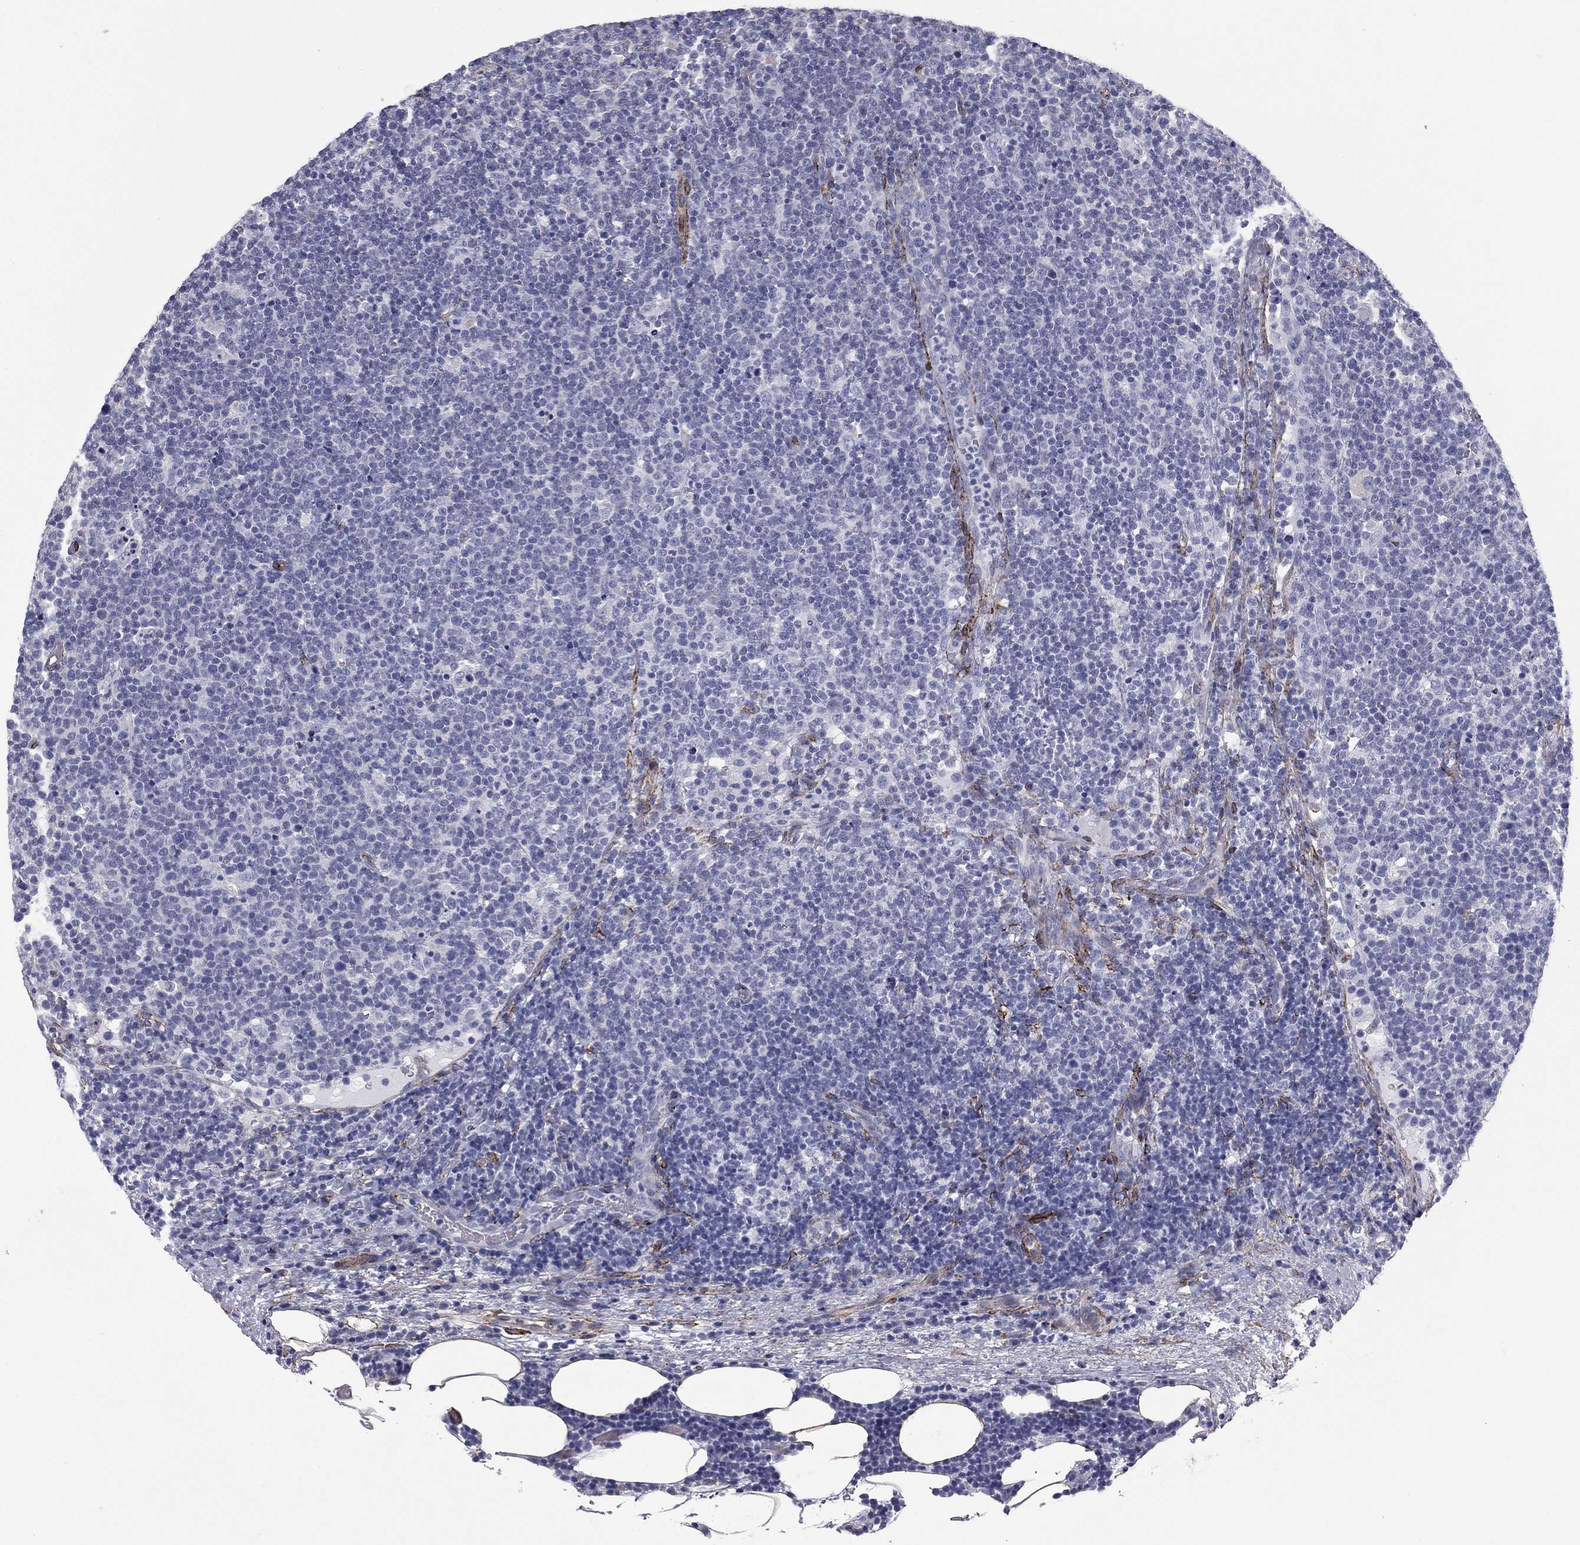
{"staining": {"intensity": "negative", "quantity": "none", "location": "none"}, "tissue": "lymphoma", "cell_type": "Tumor cells", "image_type": "cancer", "snomed": [{"axis": "morphology", "description": "Malignant lymphoma, non-Hodgkin's type, High grade"}, {"axis": "topography", "description": "Lymph node"}], "caption": "Immunohistochemistry (IHC) image of human lymphoma stained for a protein (brown), which displays no expression in tumor cells. (DAB immunohistochemistry (IHC), high magnification).", "gene": "CAVIN3", "patient": {"sex": "male", "age": 61}}